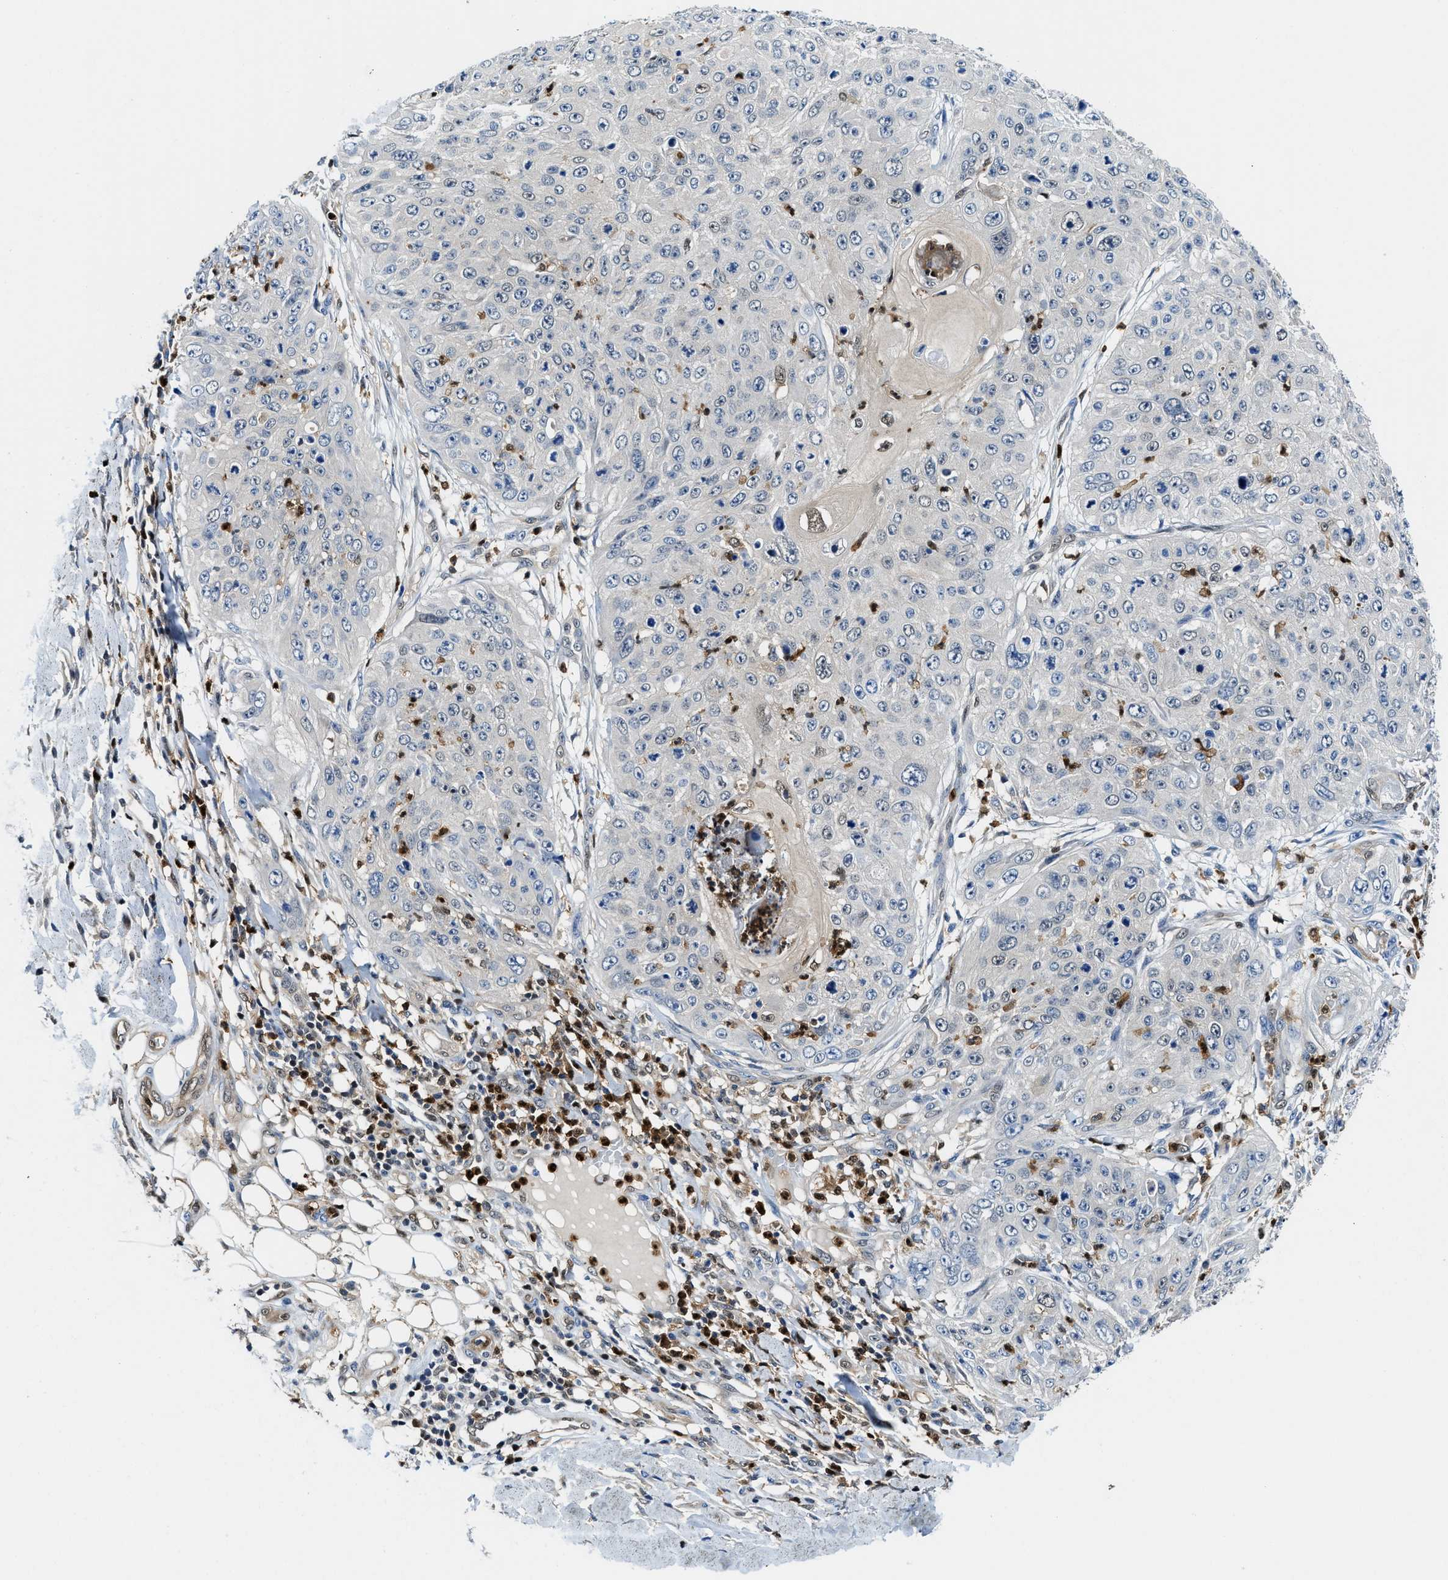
{"staining": {"intensity": "negative", "quantity": "none", "location": "none"}, "tissue": "skin cancer", "cell_type": "Tumor cells", "image_type": "cancer", "snomed": [{"axis": "morphology", "description": "Squamous cell carcinoma, NOS"}, {"axis": "topography", "description": "Skin"}], "caption": "An image of human squamous cell carcinoma (skin) is negative for staining in tumor cells.", "gene": "LTA4H", "patient": {"sex": "female", "age": 80}}